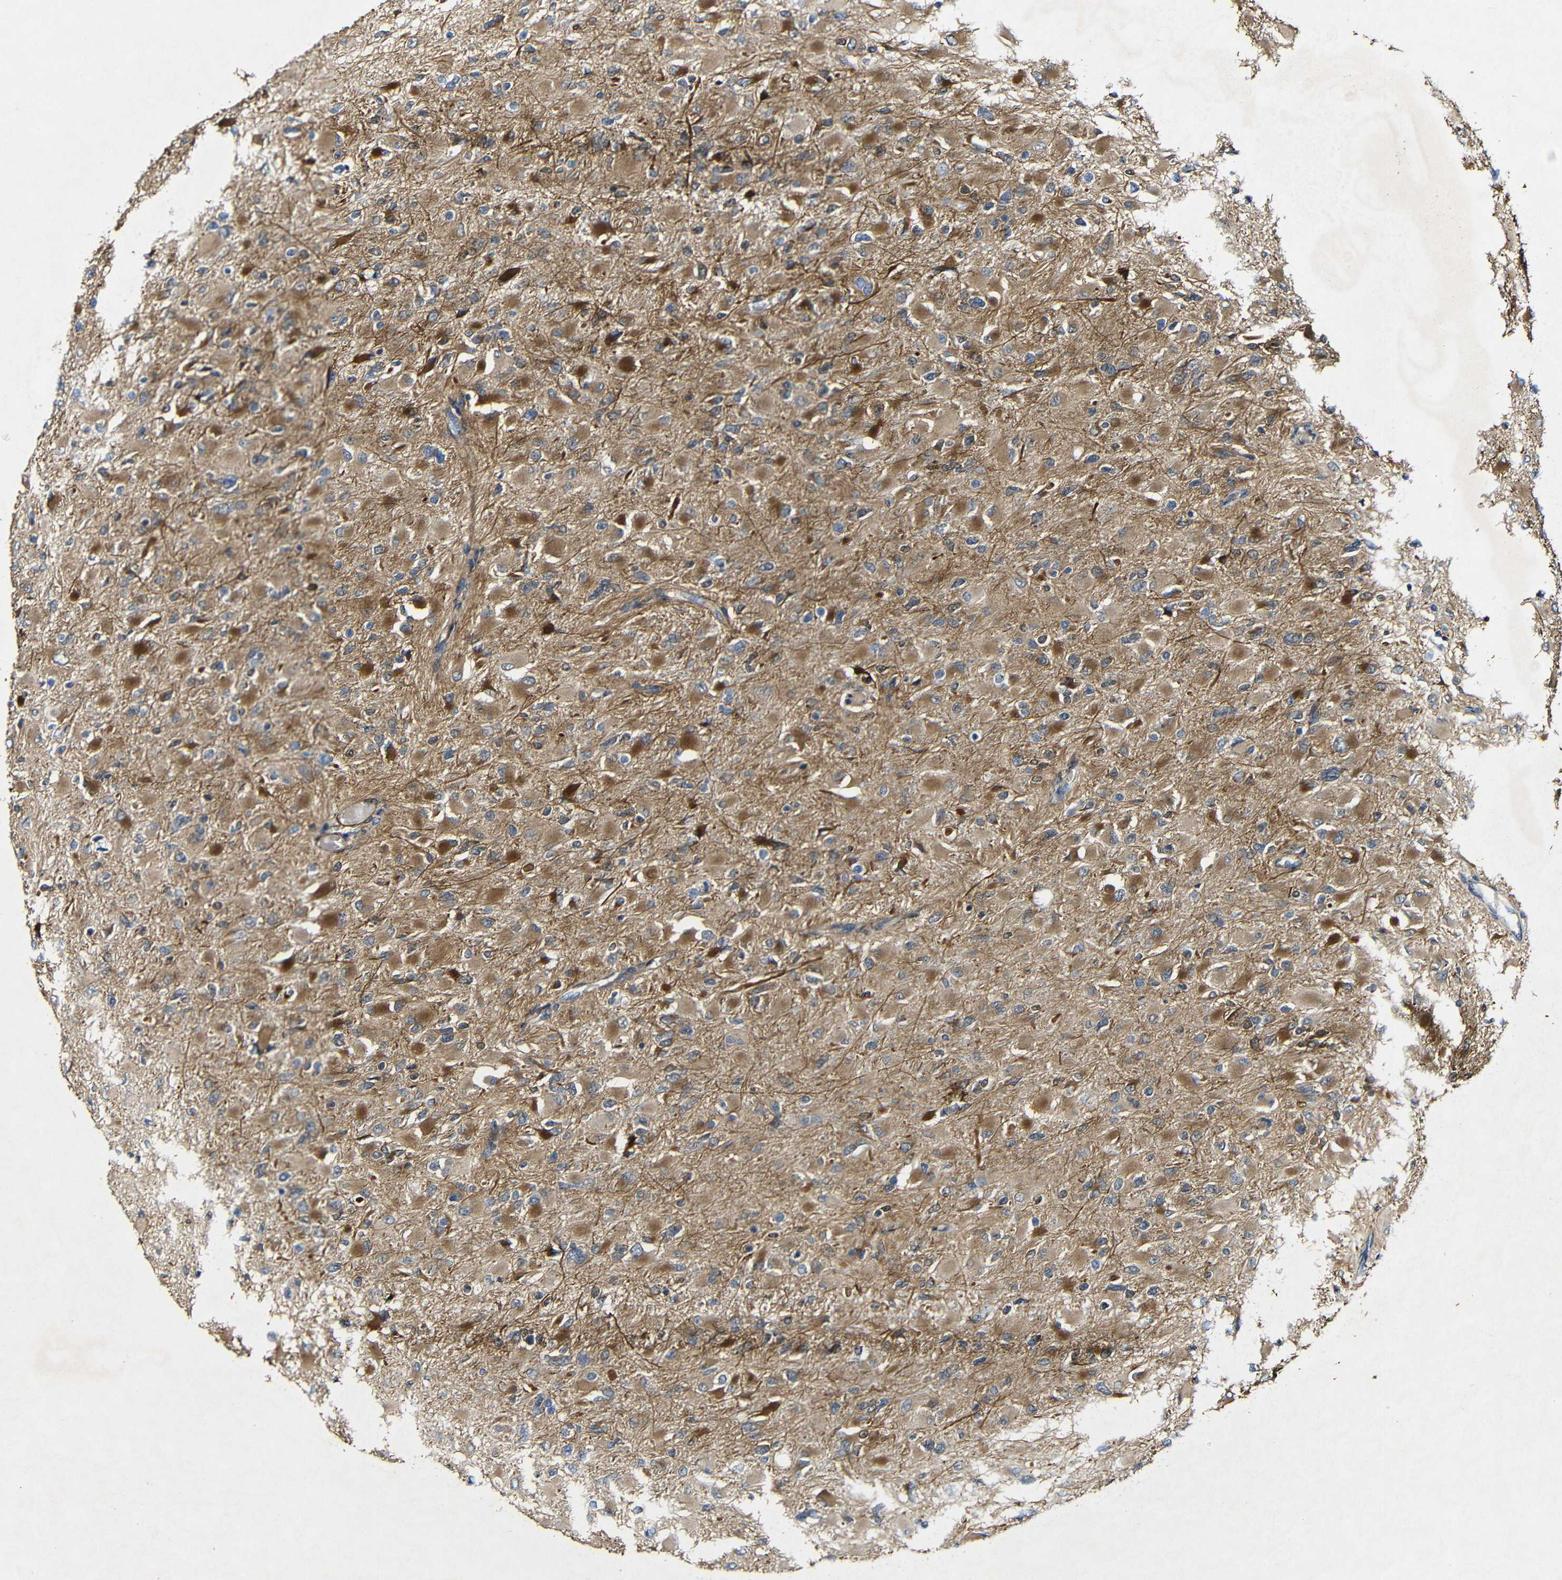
{"staining": {"intensity": "moderate", "quantity": "25%-75%", "location": "cytoplasmic/membranous"}, "tissue": "glioma", "cell_type": "Tumor cells", "image_type": "cancer", "snomed": [{"axis": "morphology", "description": "Glioma, malignant, High grade"}, {"axis": "topography", "description": "Cerebral cortex"}], "caption": "Malignant glioma (high-grade) was stained to show a protein in brown. There is medium levels of moderate cytoplasmic/membranous expression in approximately 25%-75% of tumor cells.", "gene": "GSDME", "patient": {"sex": "female", "age": 36}}